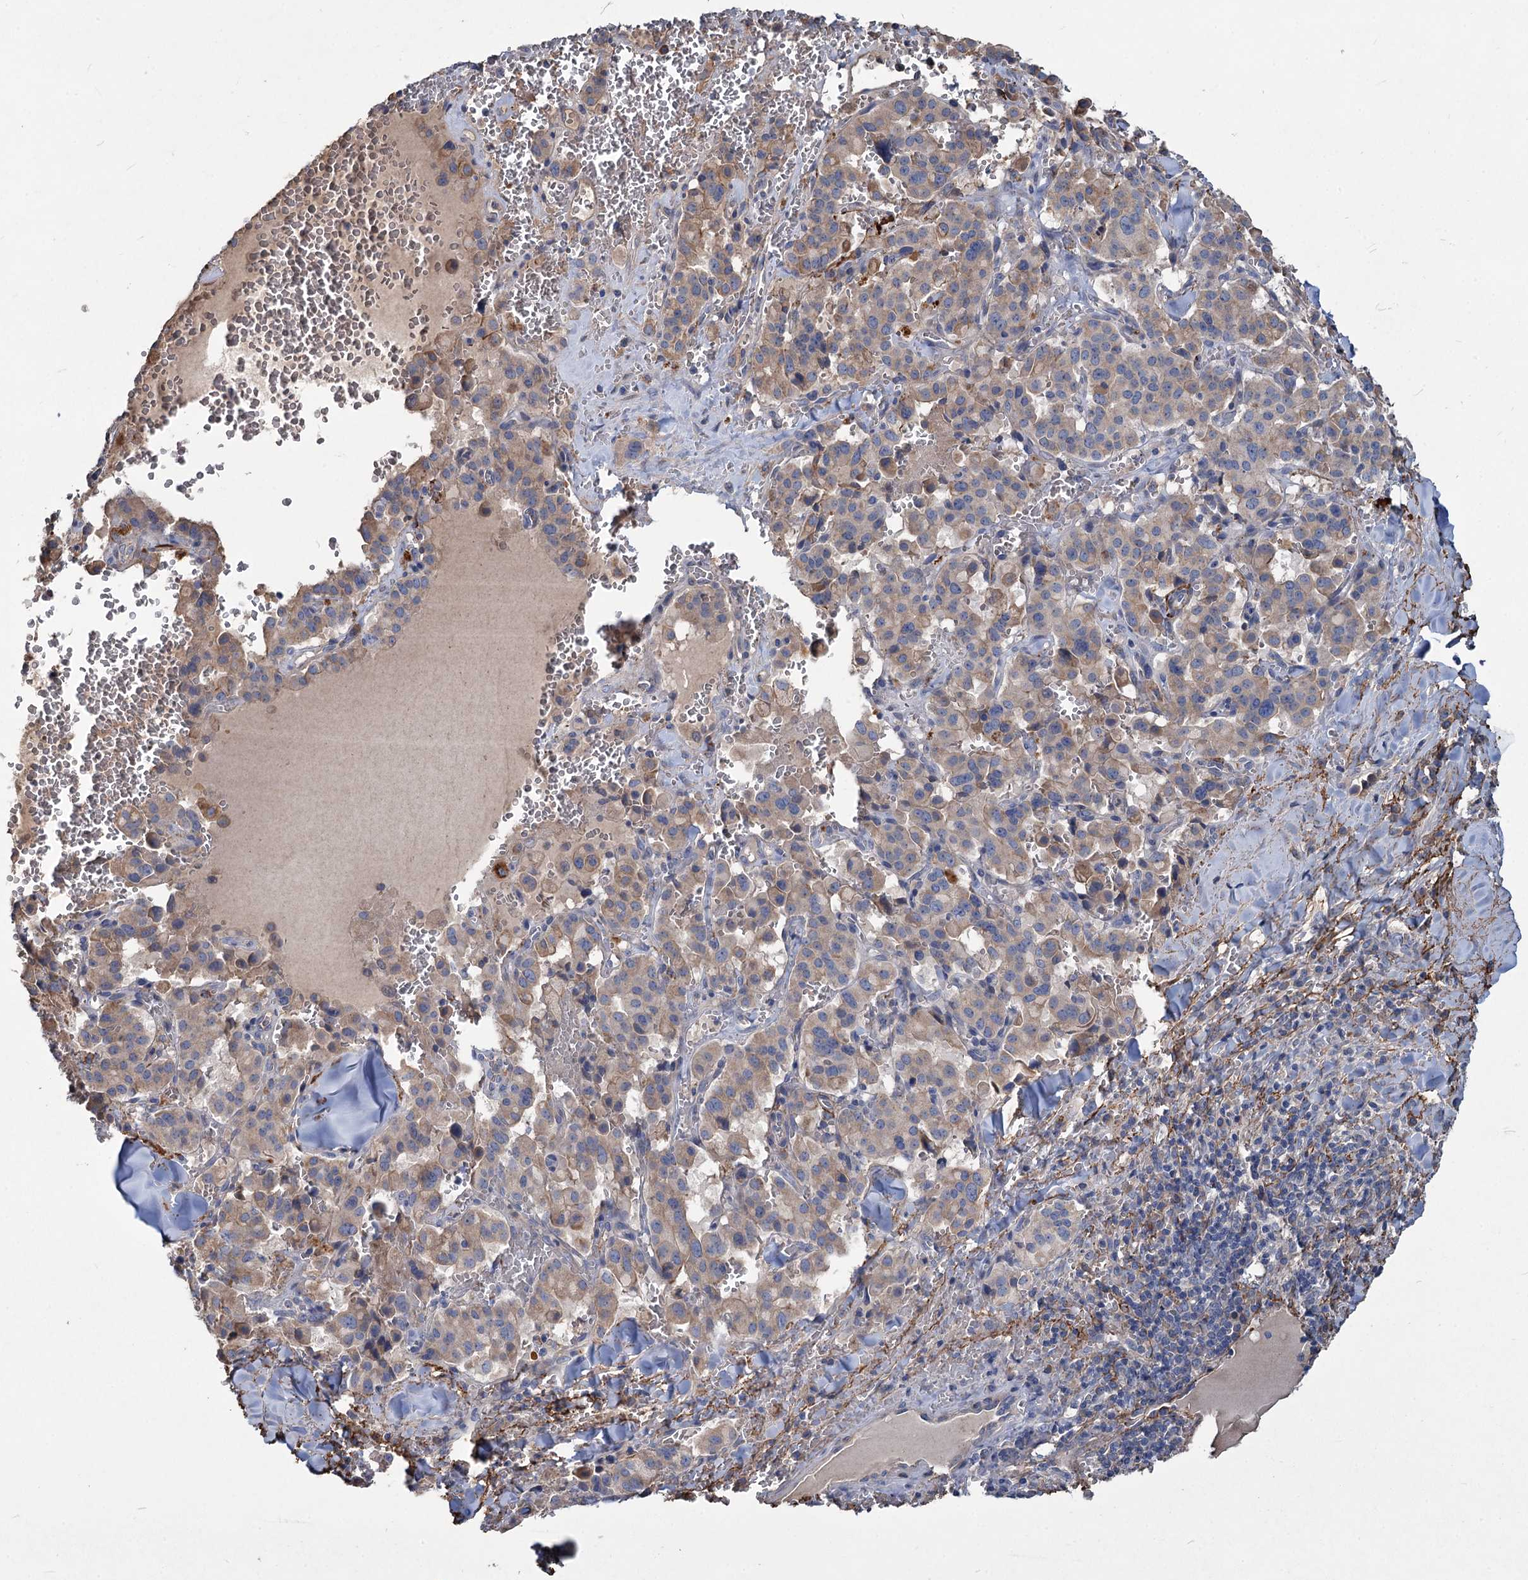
{"staining": {"intensity": "weak", "quantity": "25%-75%", "location": "cytoplasmic/membranous"}, "tissue": "pancreatic cancer", "cell_type": "Tumor cells", "image_type": "cancer", "snomed": [{"axis": "morphology", "description": "Adenocarcinoma, NOS"}, {"axis": "topography", "description": "Pancreas"}], "caption": "Approximately 25%-75% of tumor cells in pancreatic cancer (adenocarcinoma) reveal weak cytoplasmic/membranous protein positivity as visualized by brown immunohistochemical staining.", "gene": "URAD", "patient": {"sex": "male", "age": 65}}